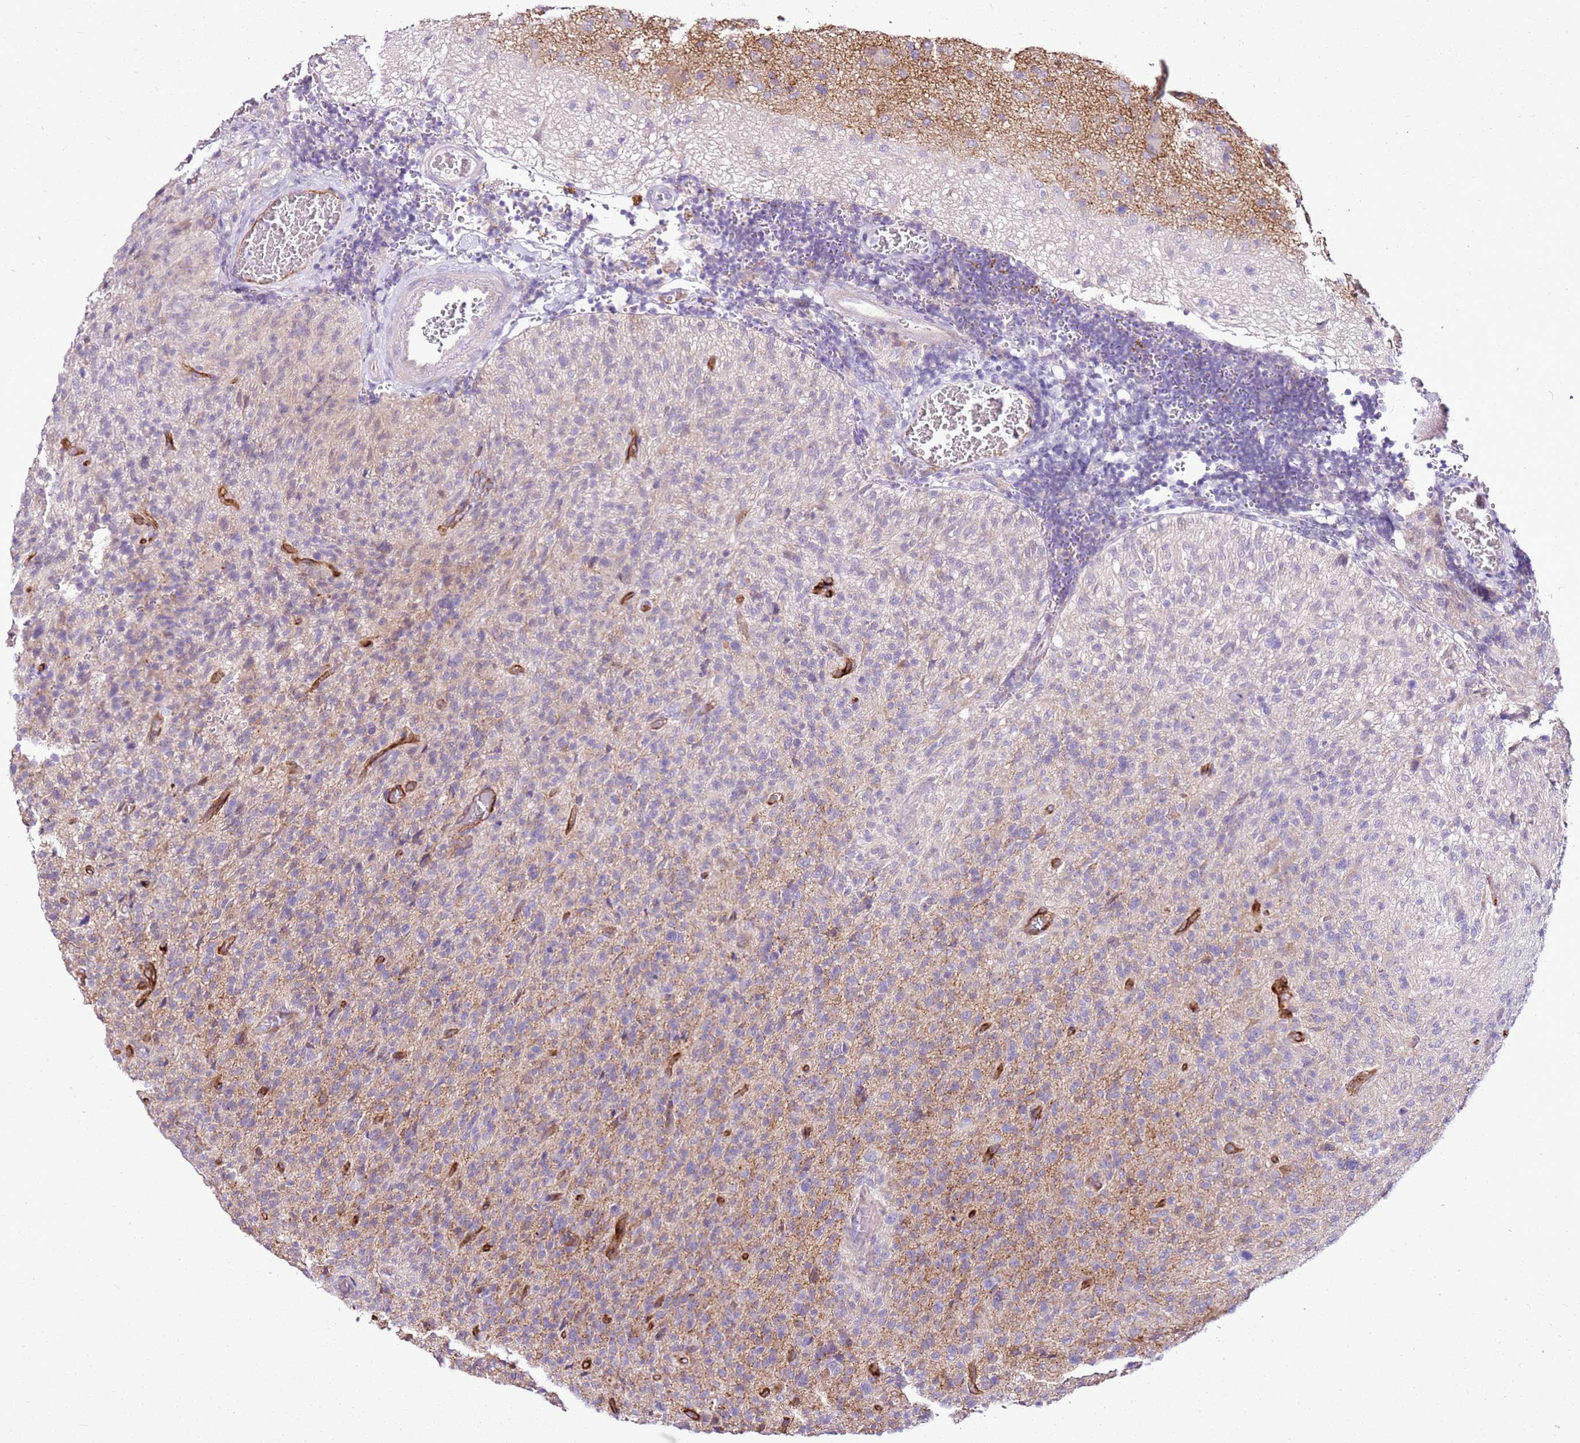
{"staining": {"intensity": "negative", "quantity": "none", "location": "none"}, "tissue": "glioma", "cell_type": "Tumor cells", "image_type": "cancer", "snomed": [{"axis": "morphology", "description": "Glioma, malignant, High grade"}, {"axis": "topography", "description": "Brain"}], "caption": "This histopathology image is of glioma stained with IHC to label a protein in brown with the nuclei are counter-stained blue. There is no staining in tumor cells. (DAB (3,3'-diaminobenzidine) IHC, high magnification).", "gene": "SLC38A5", "patient": {"sex": "female", "age": 57}}